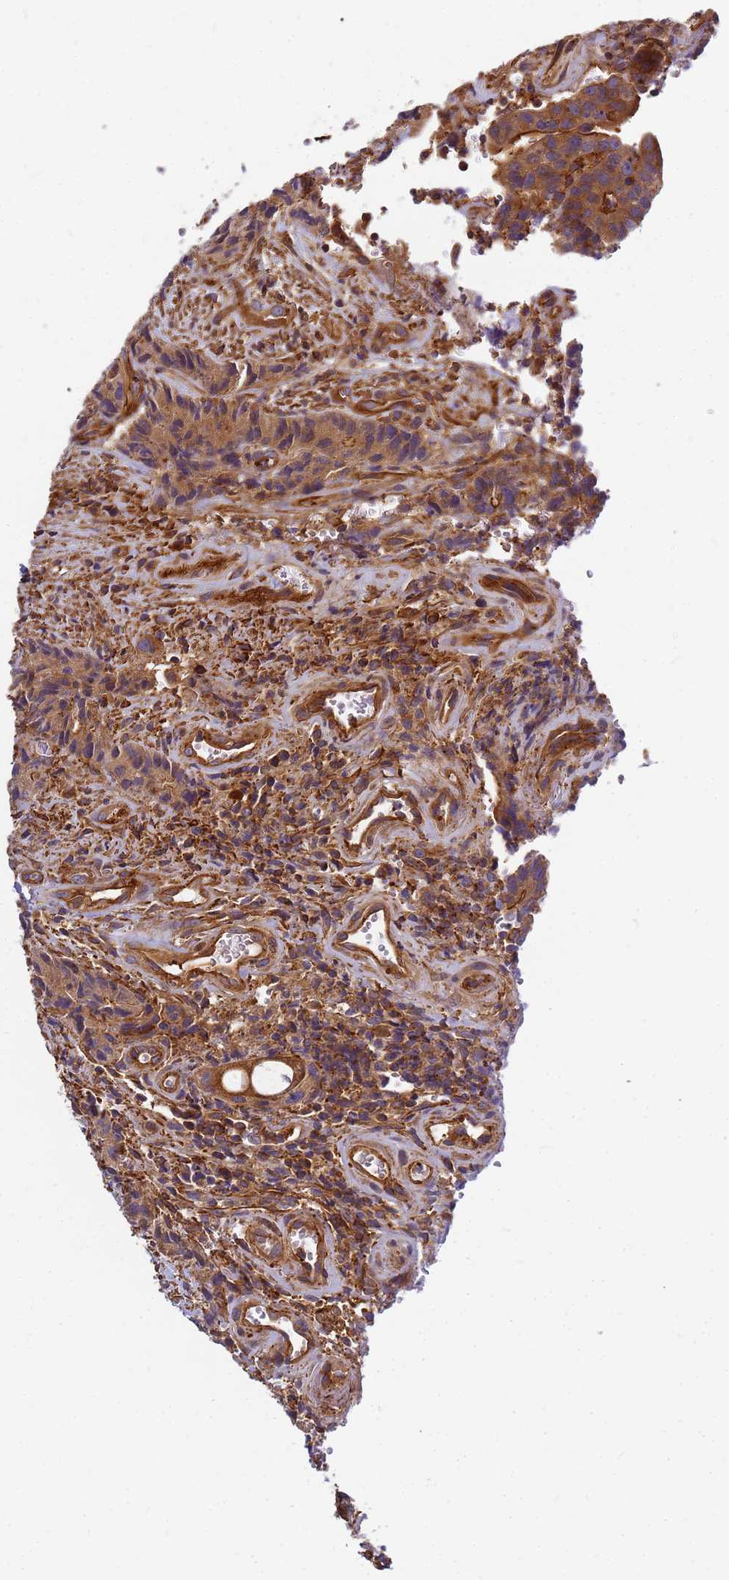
{"staining": {"intensity": "moderate", "quantity": ">75%", "location": "cytoplasmic/membranous"}, "tissue": "colorectal cancer", "cell_type": "Tumor cells", "image_type": "cancer", "snomed": [{"axis": "morphology", "description": "Adenocarcinoma, NOS"}, {"axis": "topography", "description": "Colon"}], "caption": "Immunohistochemical staining of colorectal adenocarcinoma exhibits medium levels of moderate cytoplasmic/membranous expression in approximately >75% of tumor cells.", "gene": "C2CD5", "patient": {"sex": "female", "age": 57}}